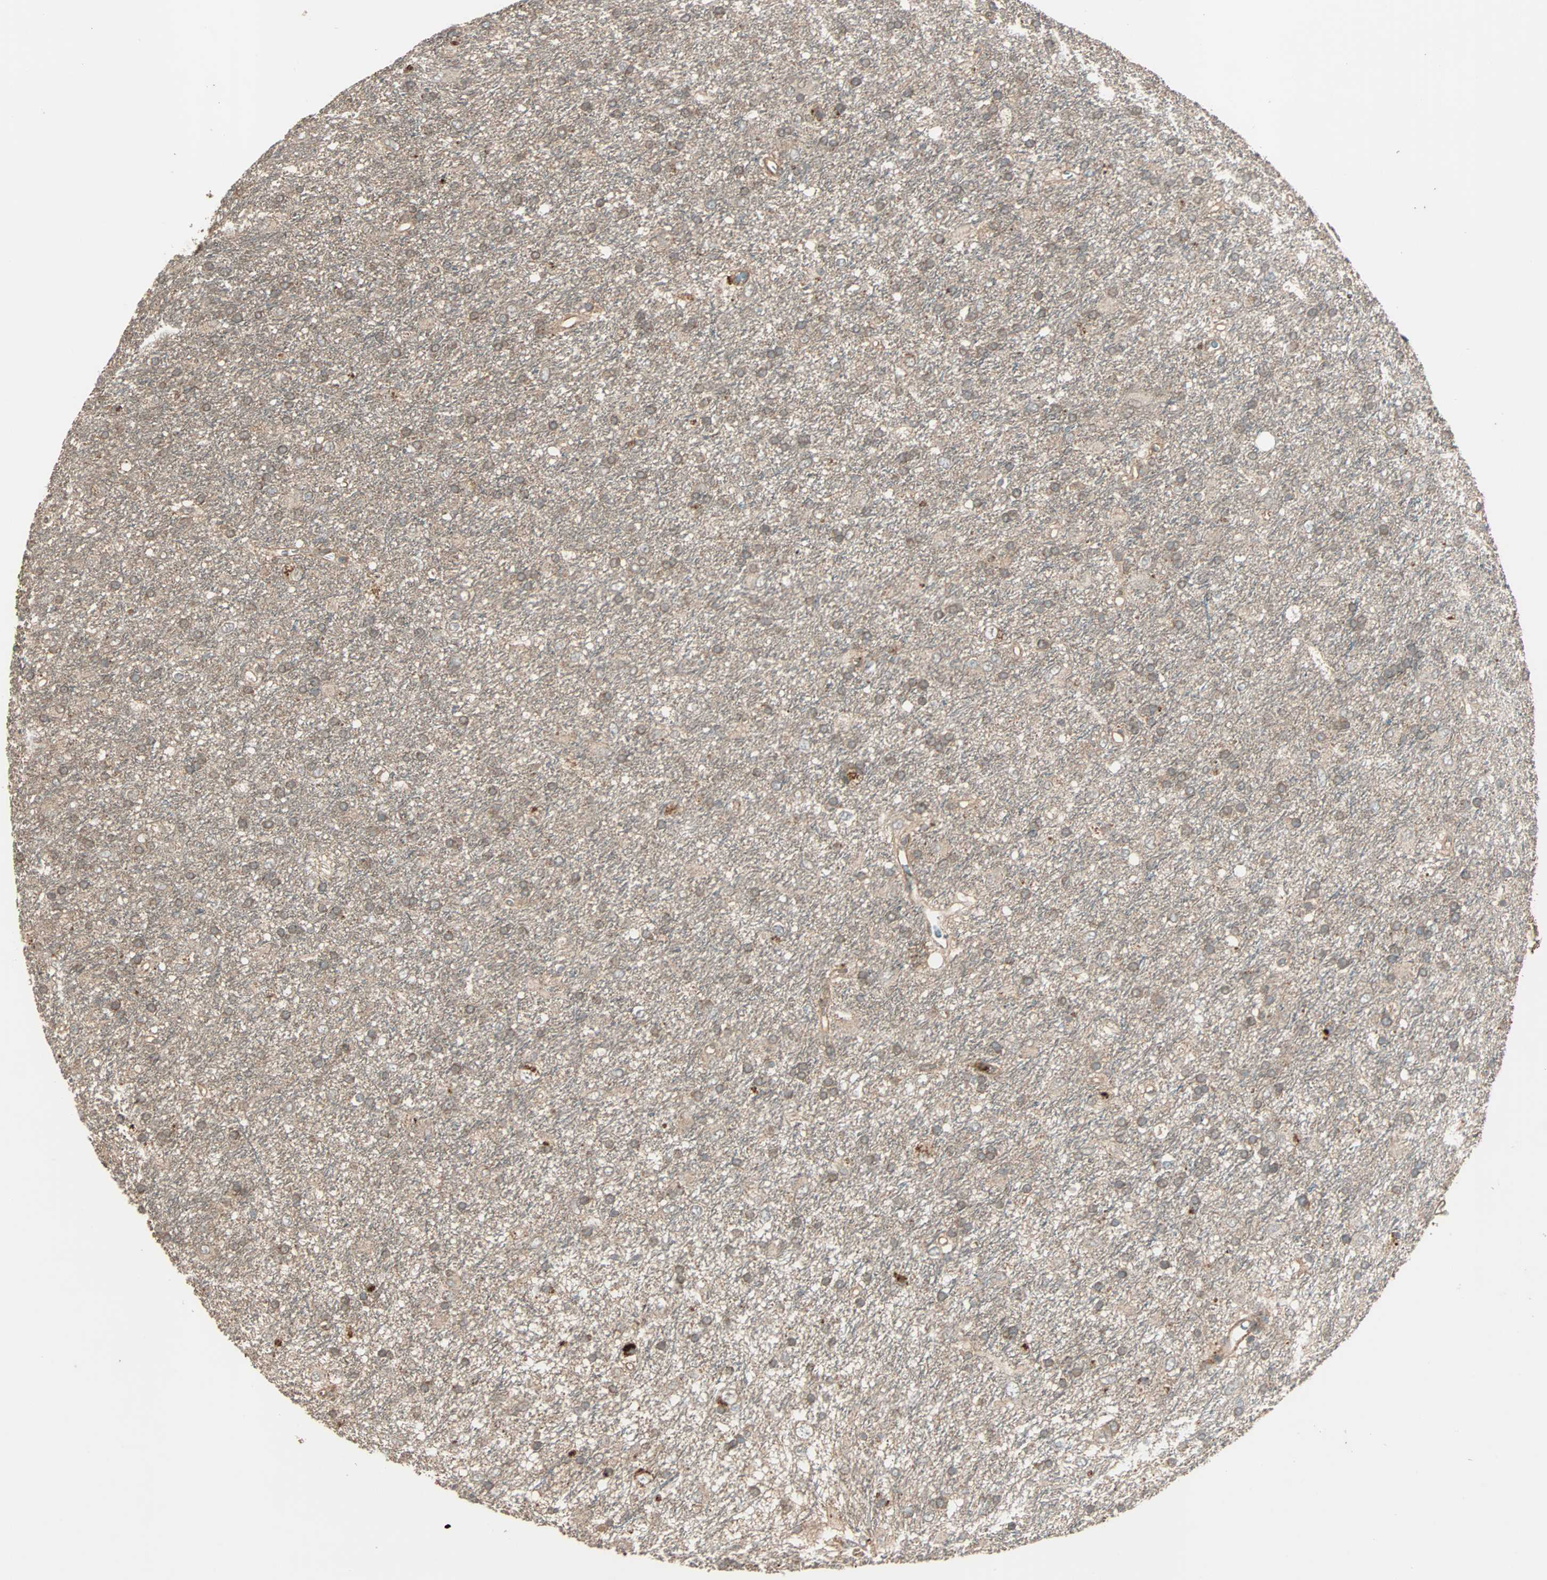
{"staining": {"intensity": "moderate", "quantity": ">75%", "location": "cytoplasmic/membranous"}, "tissue": "glioma", "cell_type": "Tumor cells", "image_type": "cancer", "snomed": [{"axis": "morphology", "description": "Glioma, malignant, Low grade"}, {"axis": "topography", "description": "Brain"}], "caption": "A high-resolution micrograph shows IHC staining of malignant glioma (low-grade), which reveals moderate cytoplasmic/membranous positivity in about >75% of tumor cells.", "gene": "GCK", "patient": {"sex": "male", "age": 77}}